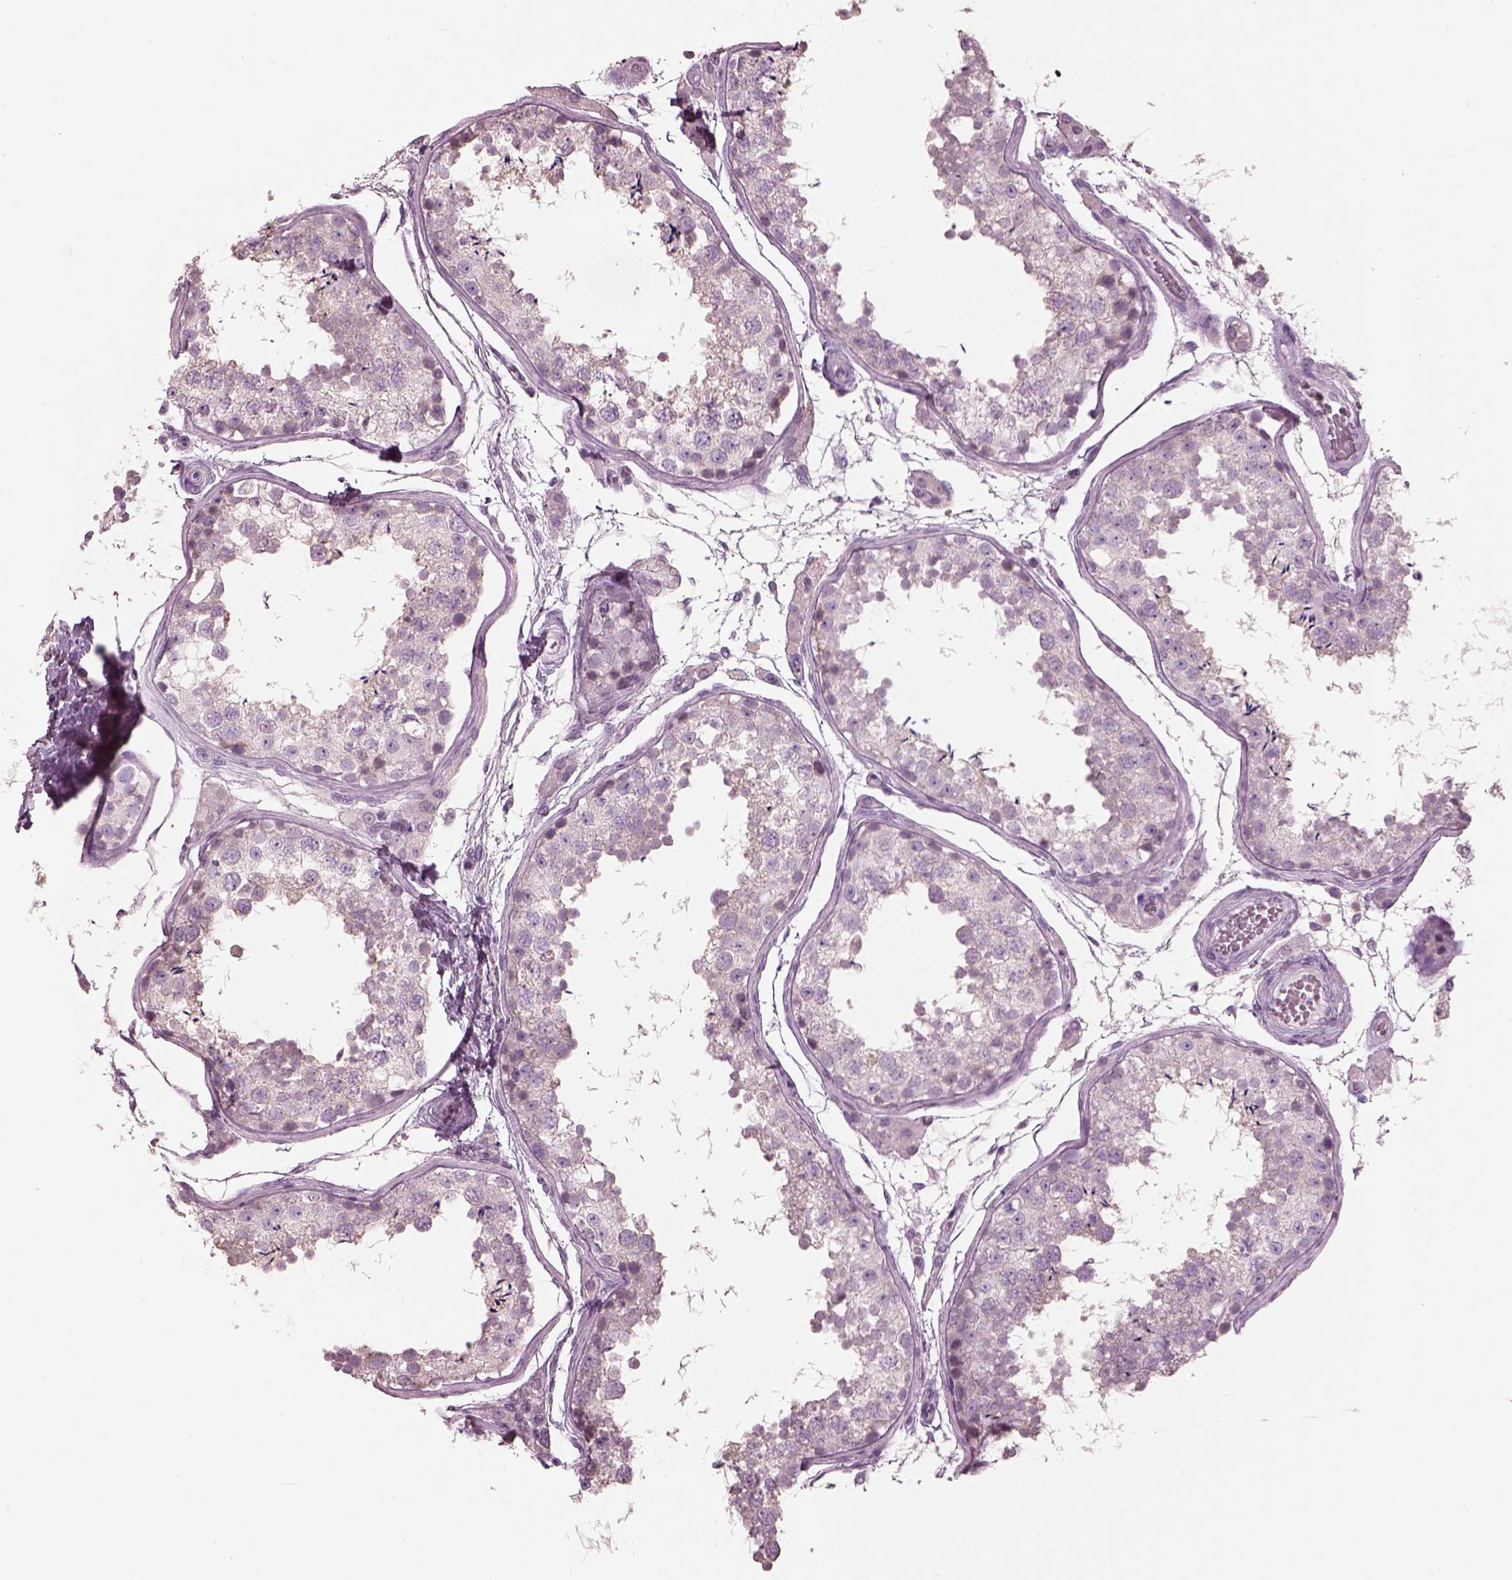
{"staining": {"intensity": "negative", "quantity": "none", "location": "none"}, "tissue": "testis", "cell_type": "Cells in seminiferous ducts", "image_type": "normal", "snomed": [{"axis": "morphology", "description": "Normal tissue, NOS"}, {"axis": "topography", "description": "Testis"}], "caption": "Cells in seminiferous ducts are negative for brown protein staining in normal testis. Nuclei are stained in blue.", "gene": "SLC27A2", "patient": {"sex": "male", "age": 29}}